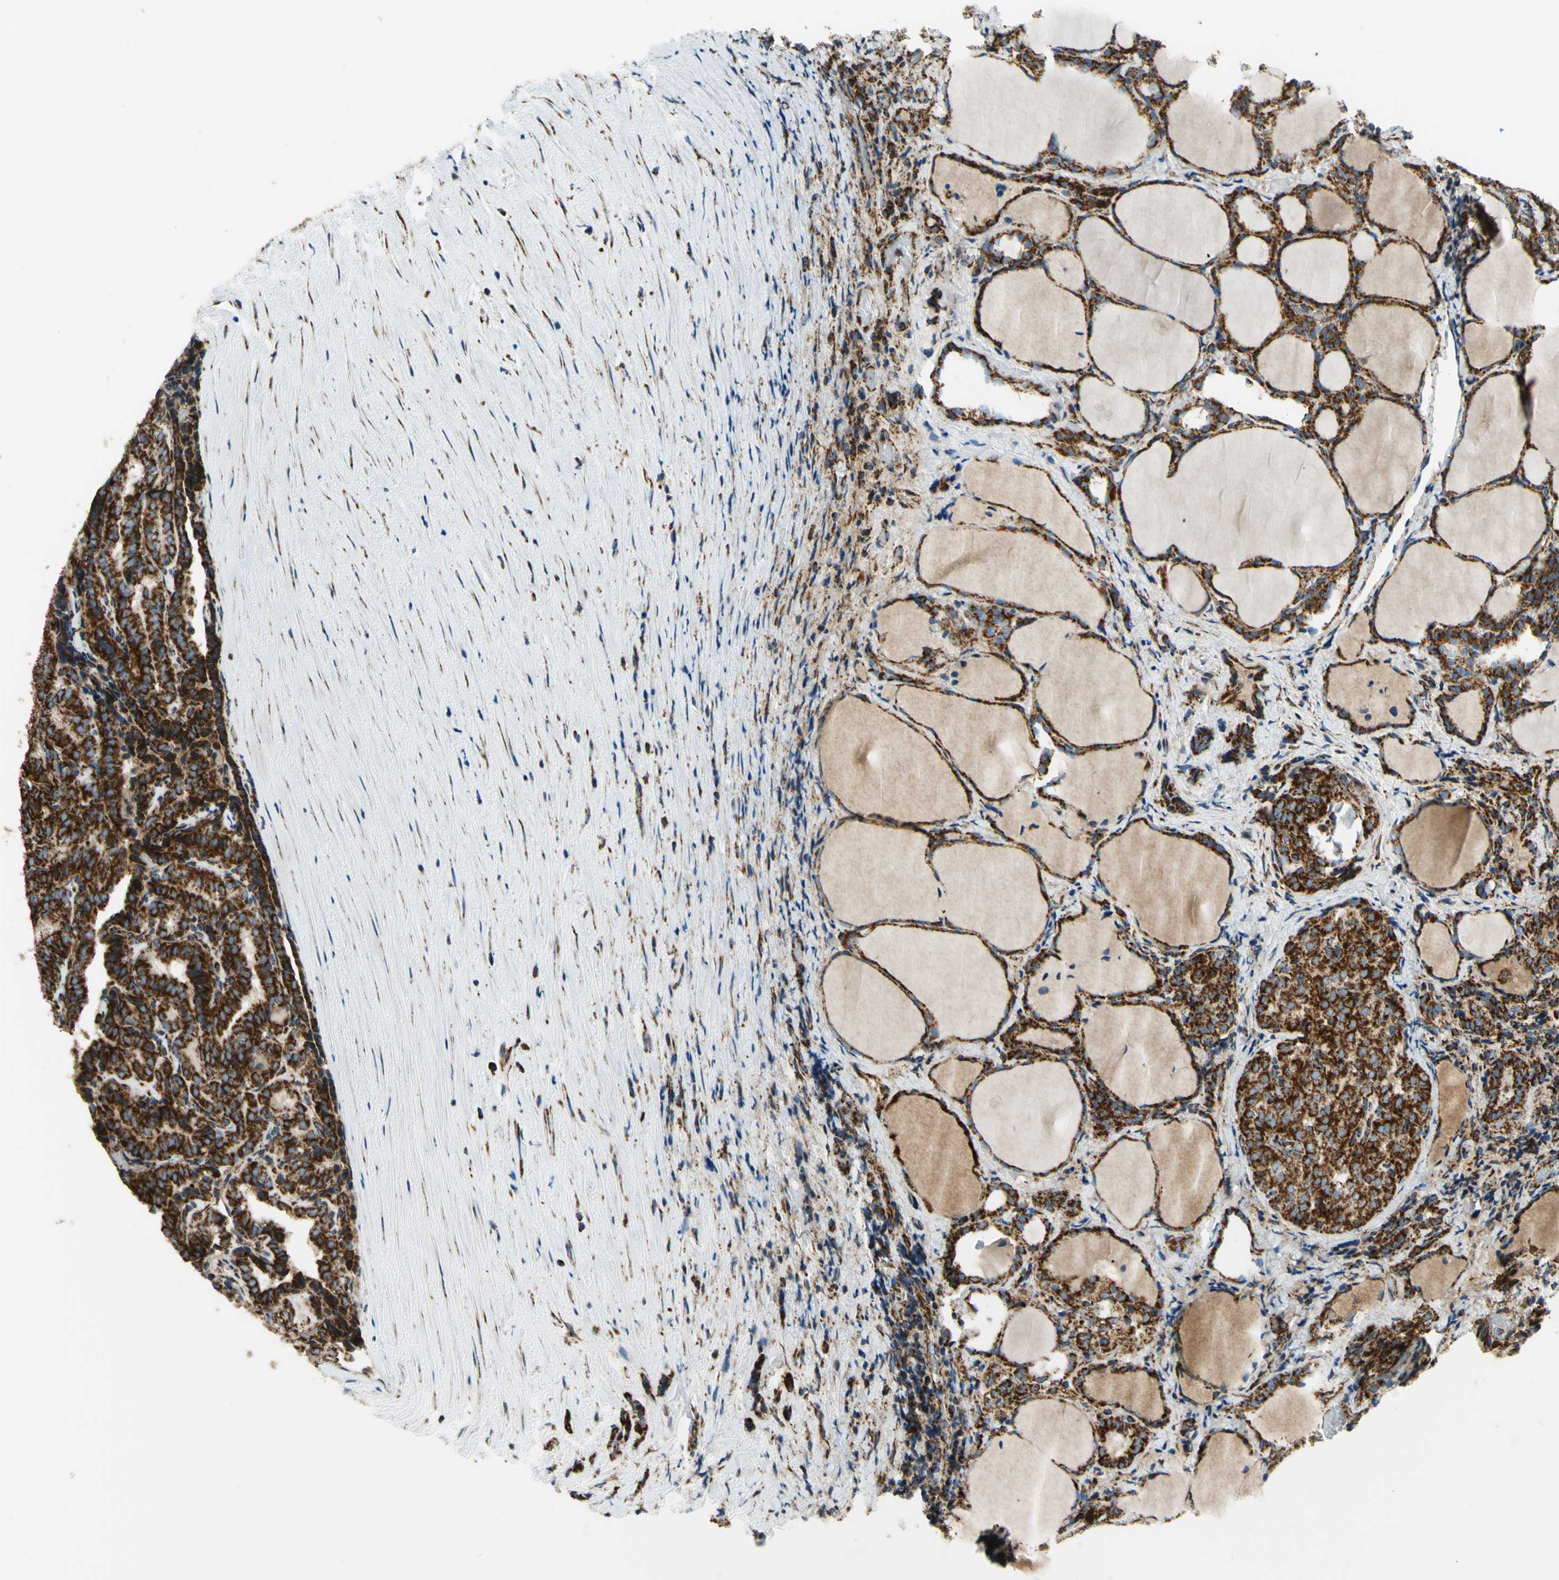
{"staining": {"intensity": "strong", "quantity": ">75%", "location": "cytoplasmic/membranous"}, "tissue": "thyroid cancer", "cell_type": "Tumor cells", "image_type": "cancer", "snomed": [{"axis": "morphology", "description": "Normal tissue, NOS"}, {"axis": "morphology", "description": "Papillary adenocarcinoma, NOS"}, {"axis": "topography", "description": "Thyroid gland"}], "caption": "Protein expression analysis of human thyroid cancer reveals strong cytoplasmic/membranous staining in about >75% of tumor cells.", "gene": "MAVS", "patient": {"sex": "female", "age": 30}}